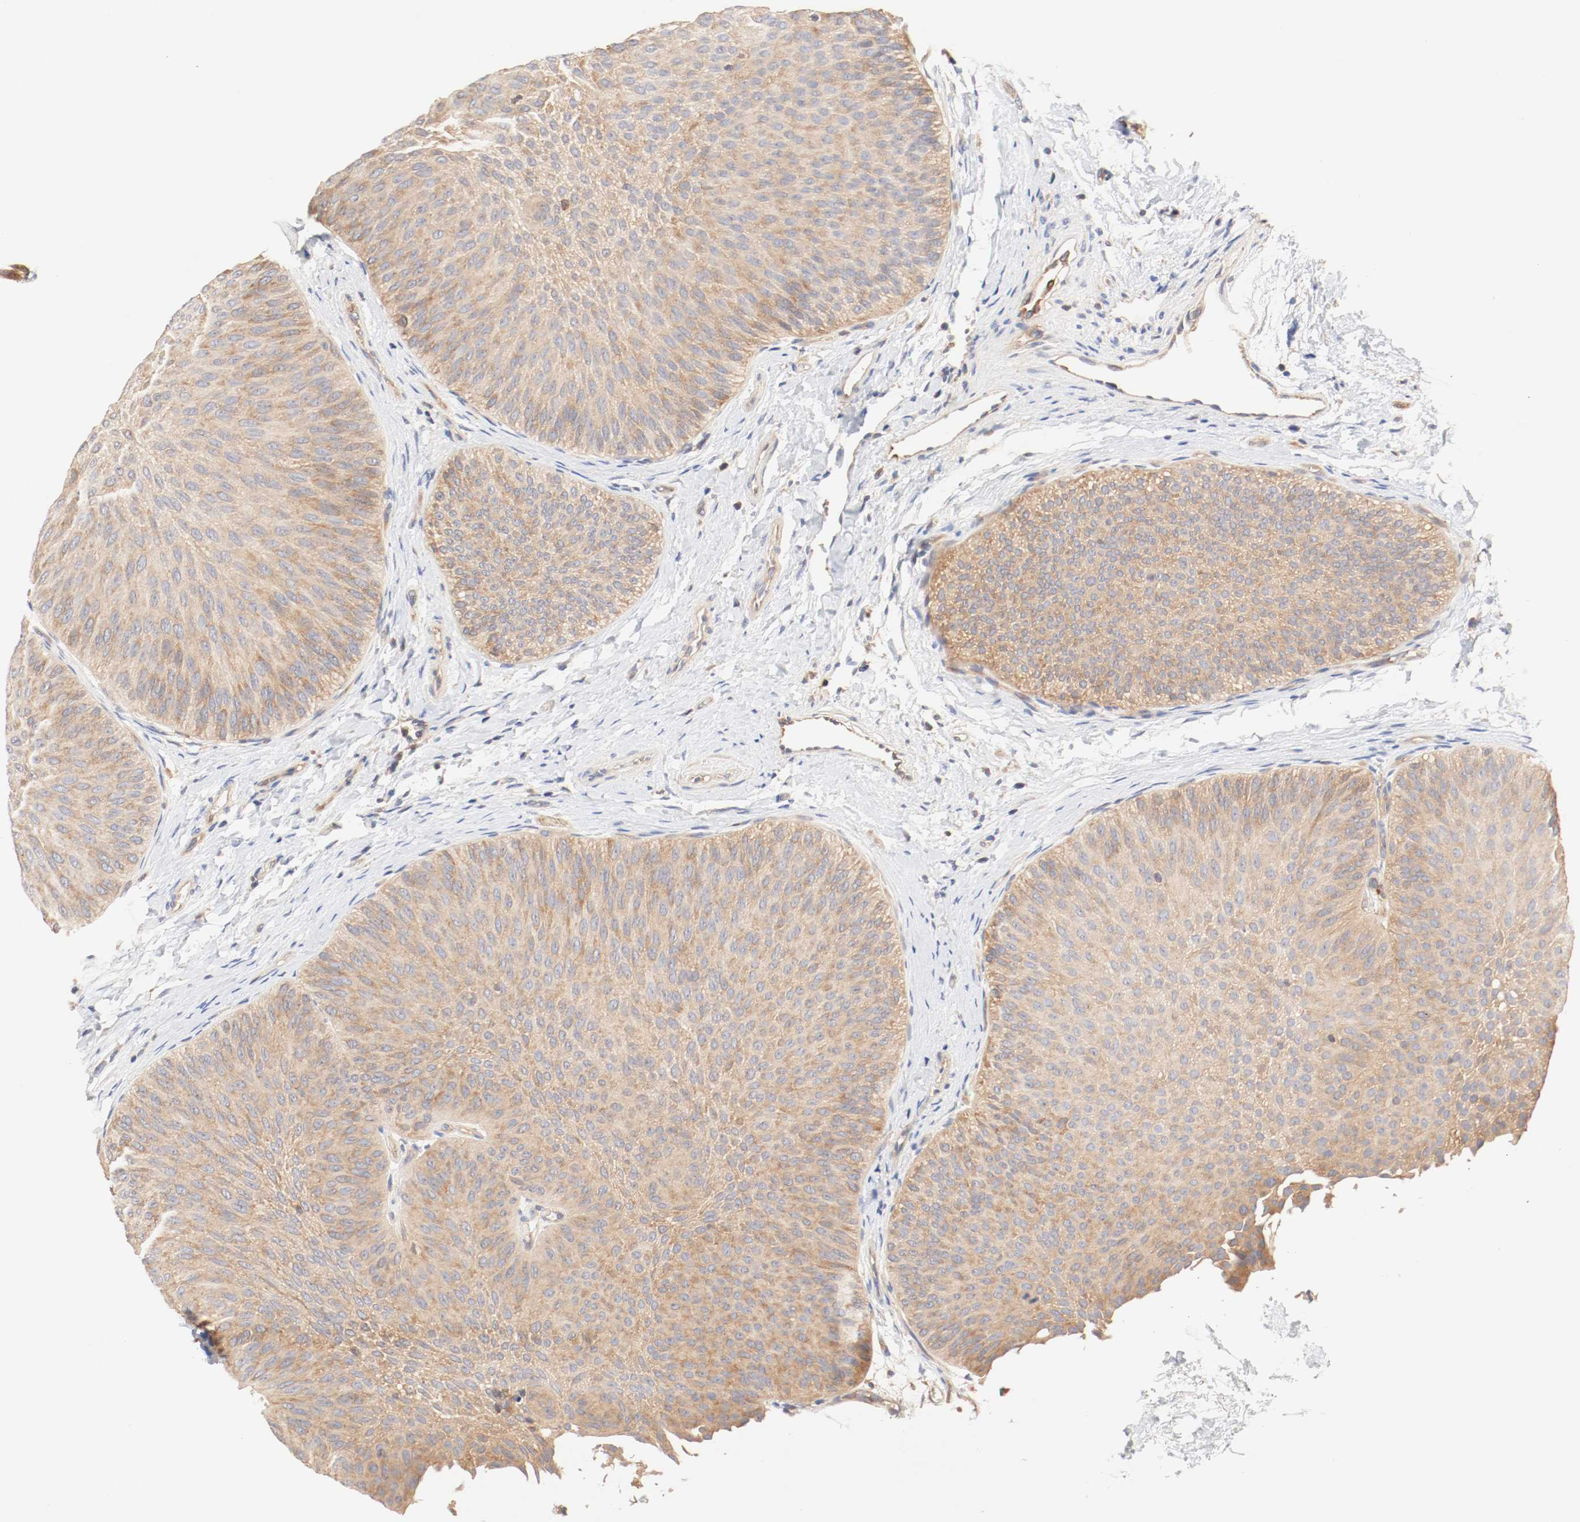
{"staining": {"intensity": "moderate", "quantity": ">75%", "location": "cytoplasmic/membranous"}, "tissue": "urothelial cancer", "cell_type": "Tumor cells", "image_type": "cancer", "snomed": [{"axis": "morphology", "description": "Urothelial carcinoma, Low grade"}, {"axis": "topography", "description": "Urinary bladder"}], "caption": "DAB (3,3'-diaminobenzidine) immunohistochemical staining of urothelial cancer demonstrates moderate cytoplasmic/membranous protein staining in about >75% of tumor cells. The staining was performed using DAB (3,3'-diaminobenzidine) to visualize the protein expression in brown, while the nuclei were stained in blue with hematoxylin (Magnification: 20x).", "gene": "GIT1", "patient": {"sex": "female", "age": 60}}